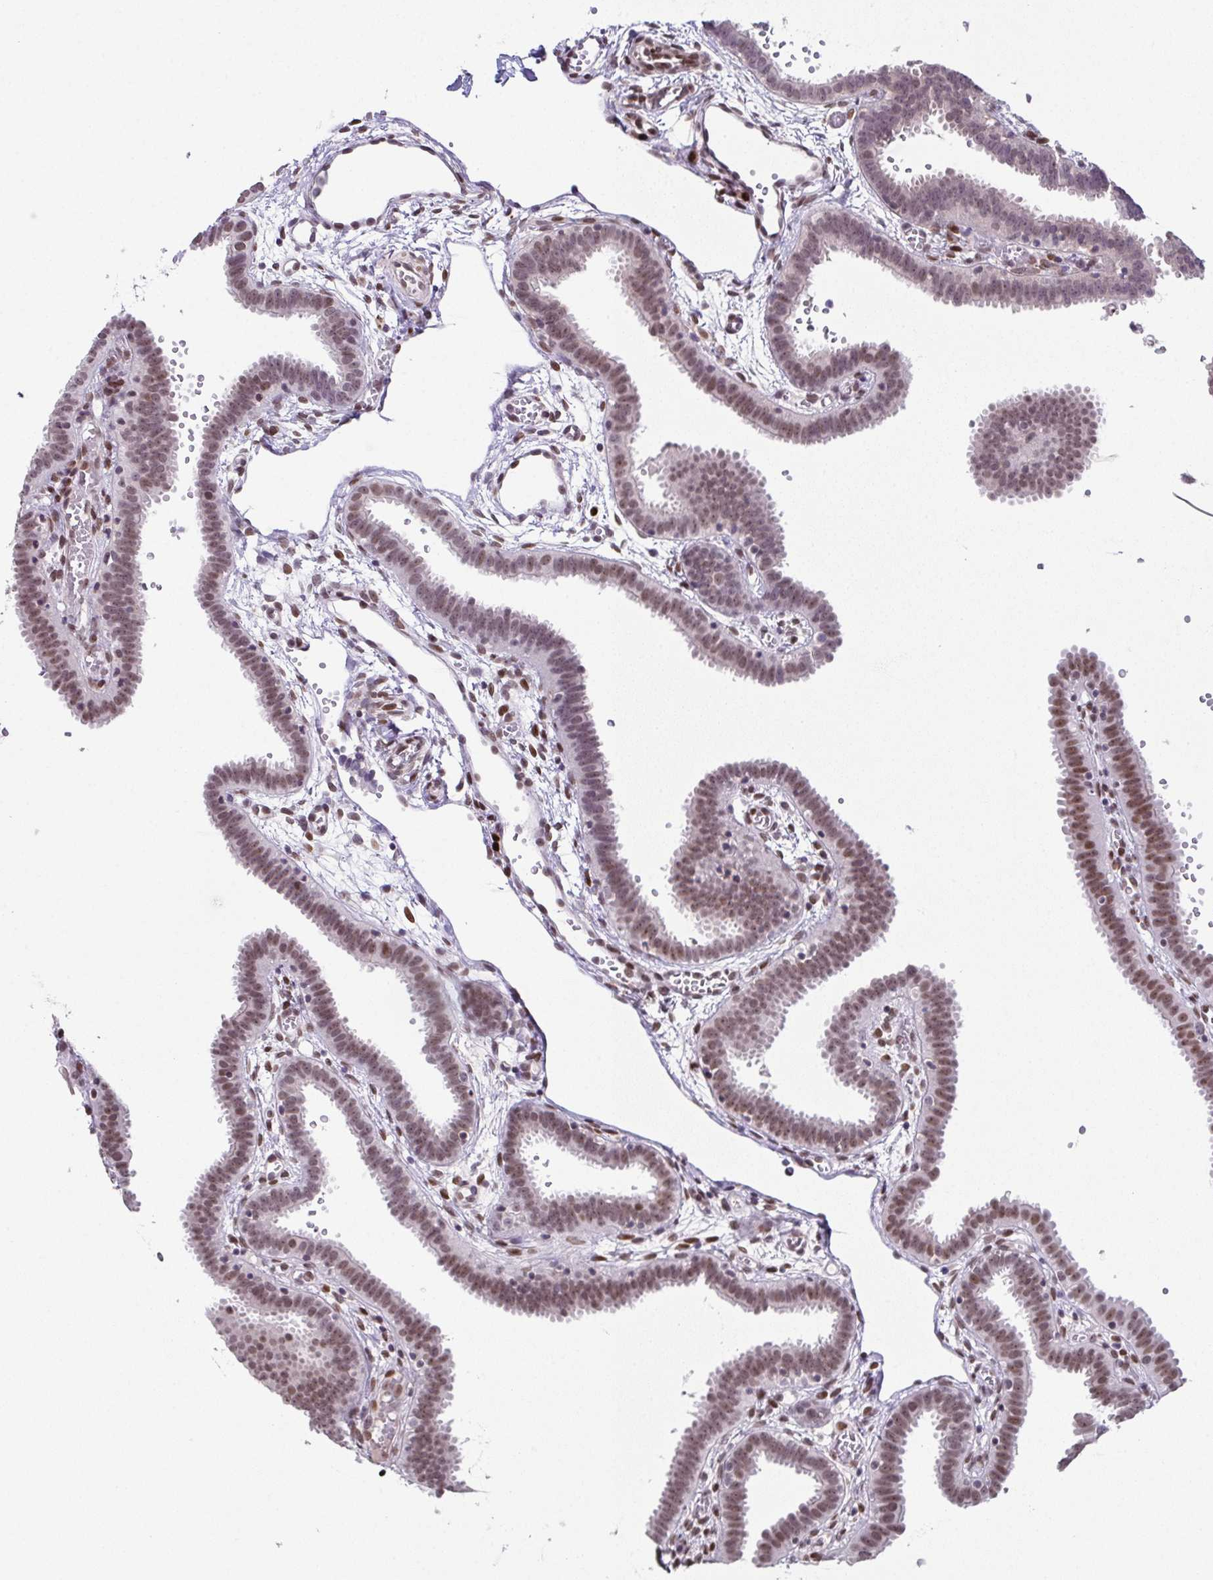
{"staining": {"intensity": "moderate", "quantity": ">75%", "location": "nuclear"}, "tissue": "fallopian tube", "cell_type": "Glandular cells", "image_type": "normal", "snomed": [{"axis": "morphology", "description": "Normal tissue, NOS"}, {"axis": "topography", "description": "Fallopian tube"}], "caption": "Glandular cells display moderate nuclear positivity in about >75% of cells in benign fallopian tube. (DAB (3,3'-diaminobenzidine) = brown stain, brightfield microscopy at high magnification).", "gene": "RB1", "patient": {"sex": "female", "age": 37}}